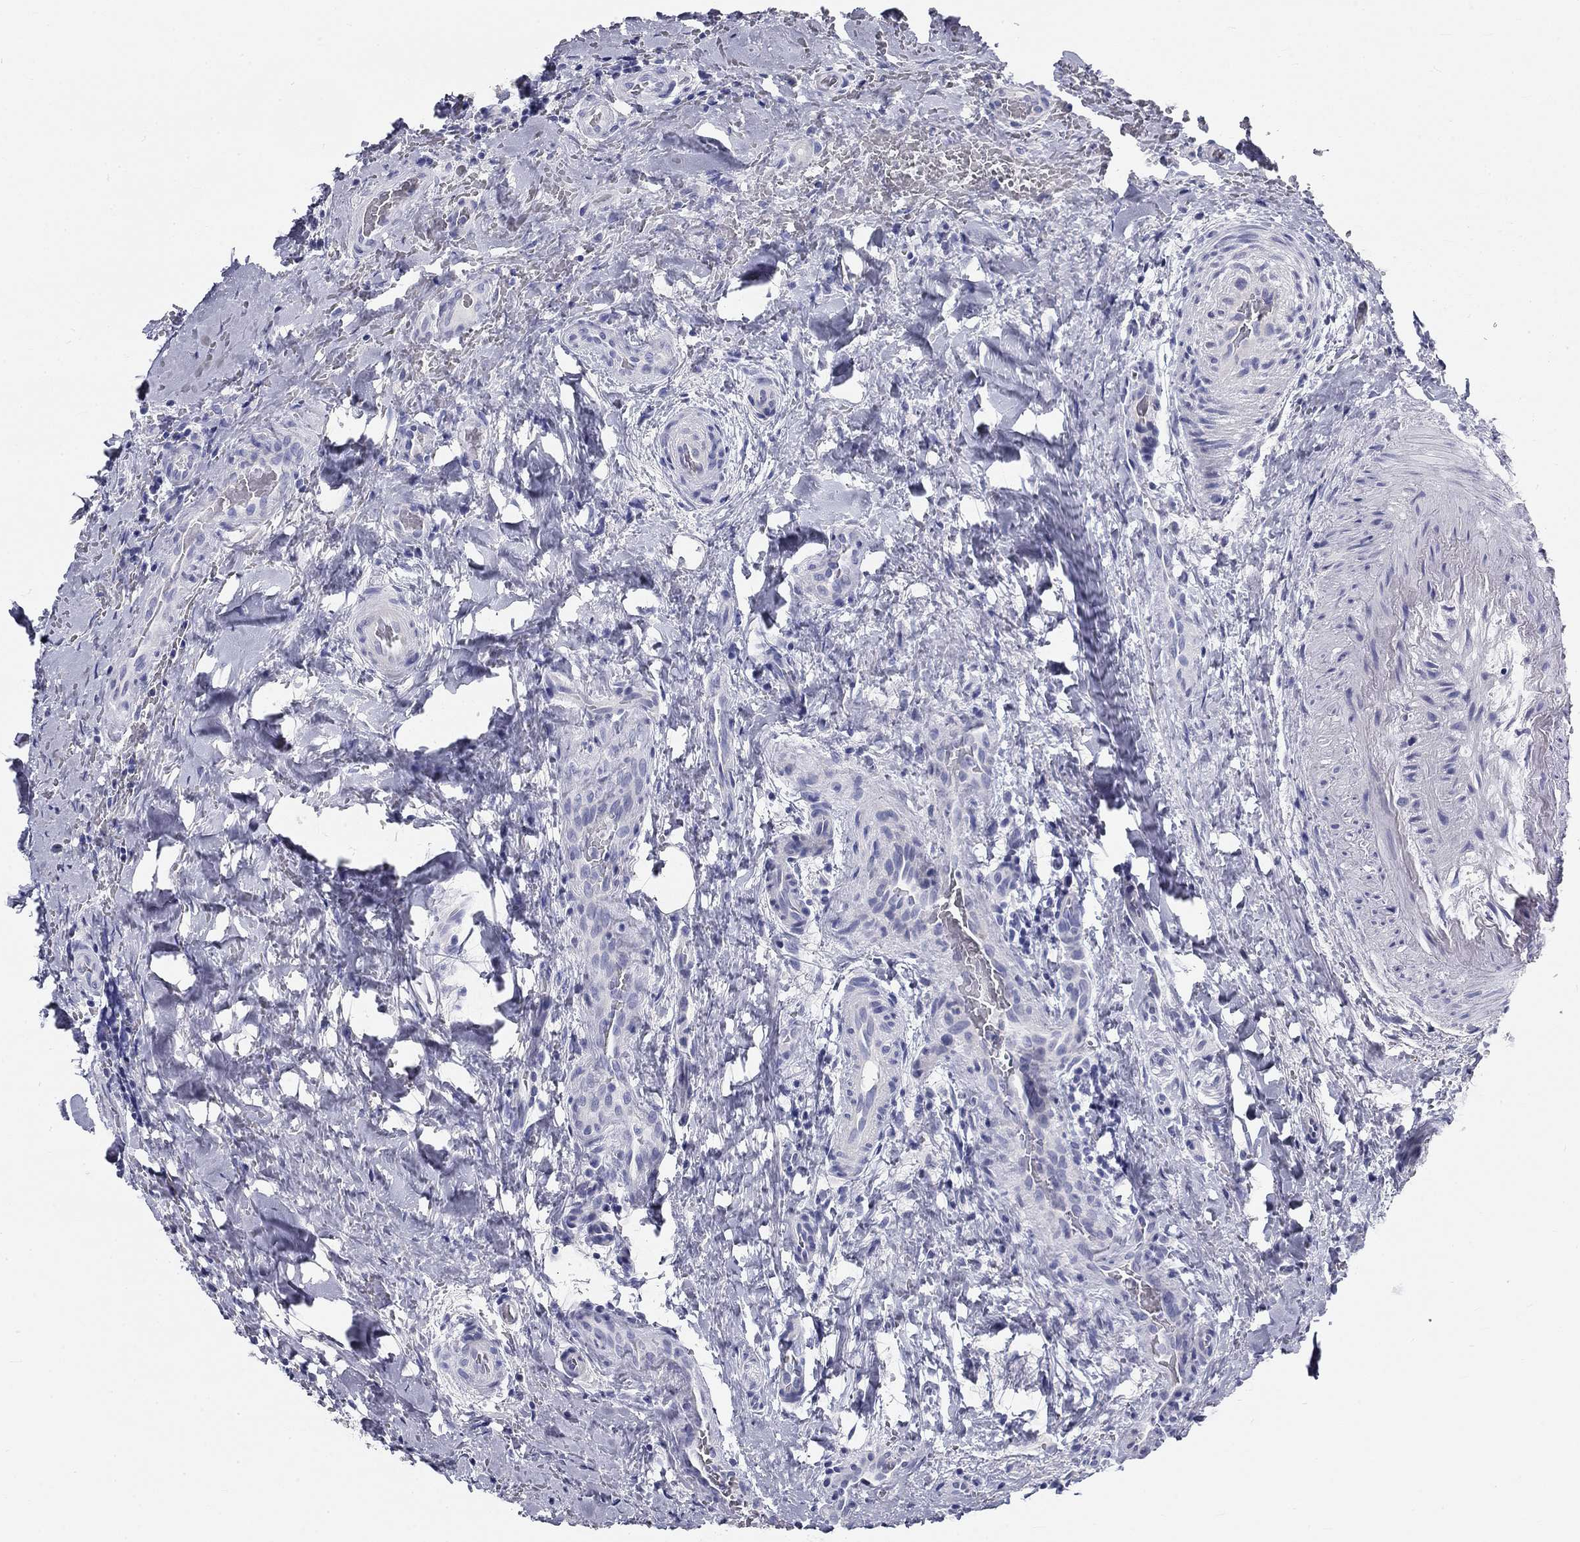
{"staining": {"intensity": "negative", "quantity": "none", "location": "none"}, "tissue": "thyroid cancer", "cell_type": "Tumor cells", "image_type": "cancer", "snomed": [{"axis": "morphology", "description": "Papillary adenocarcinoma, NOS"}, {"axis": "topography", "description": "Thyroid gland"}], "caption": "Tumor cells show no significant expression in thyroid cancer (papillary adenocarcinoma).", "gene": "GALNTL5", "patient": {"sex": "male", "age": 61}}